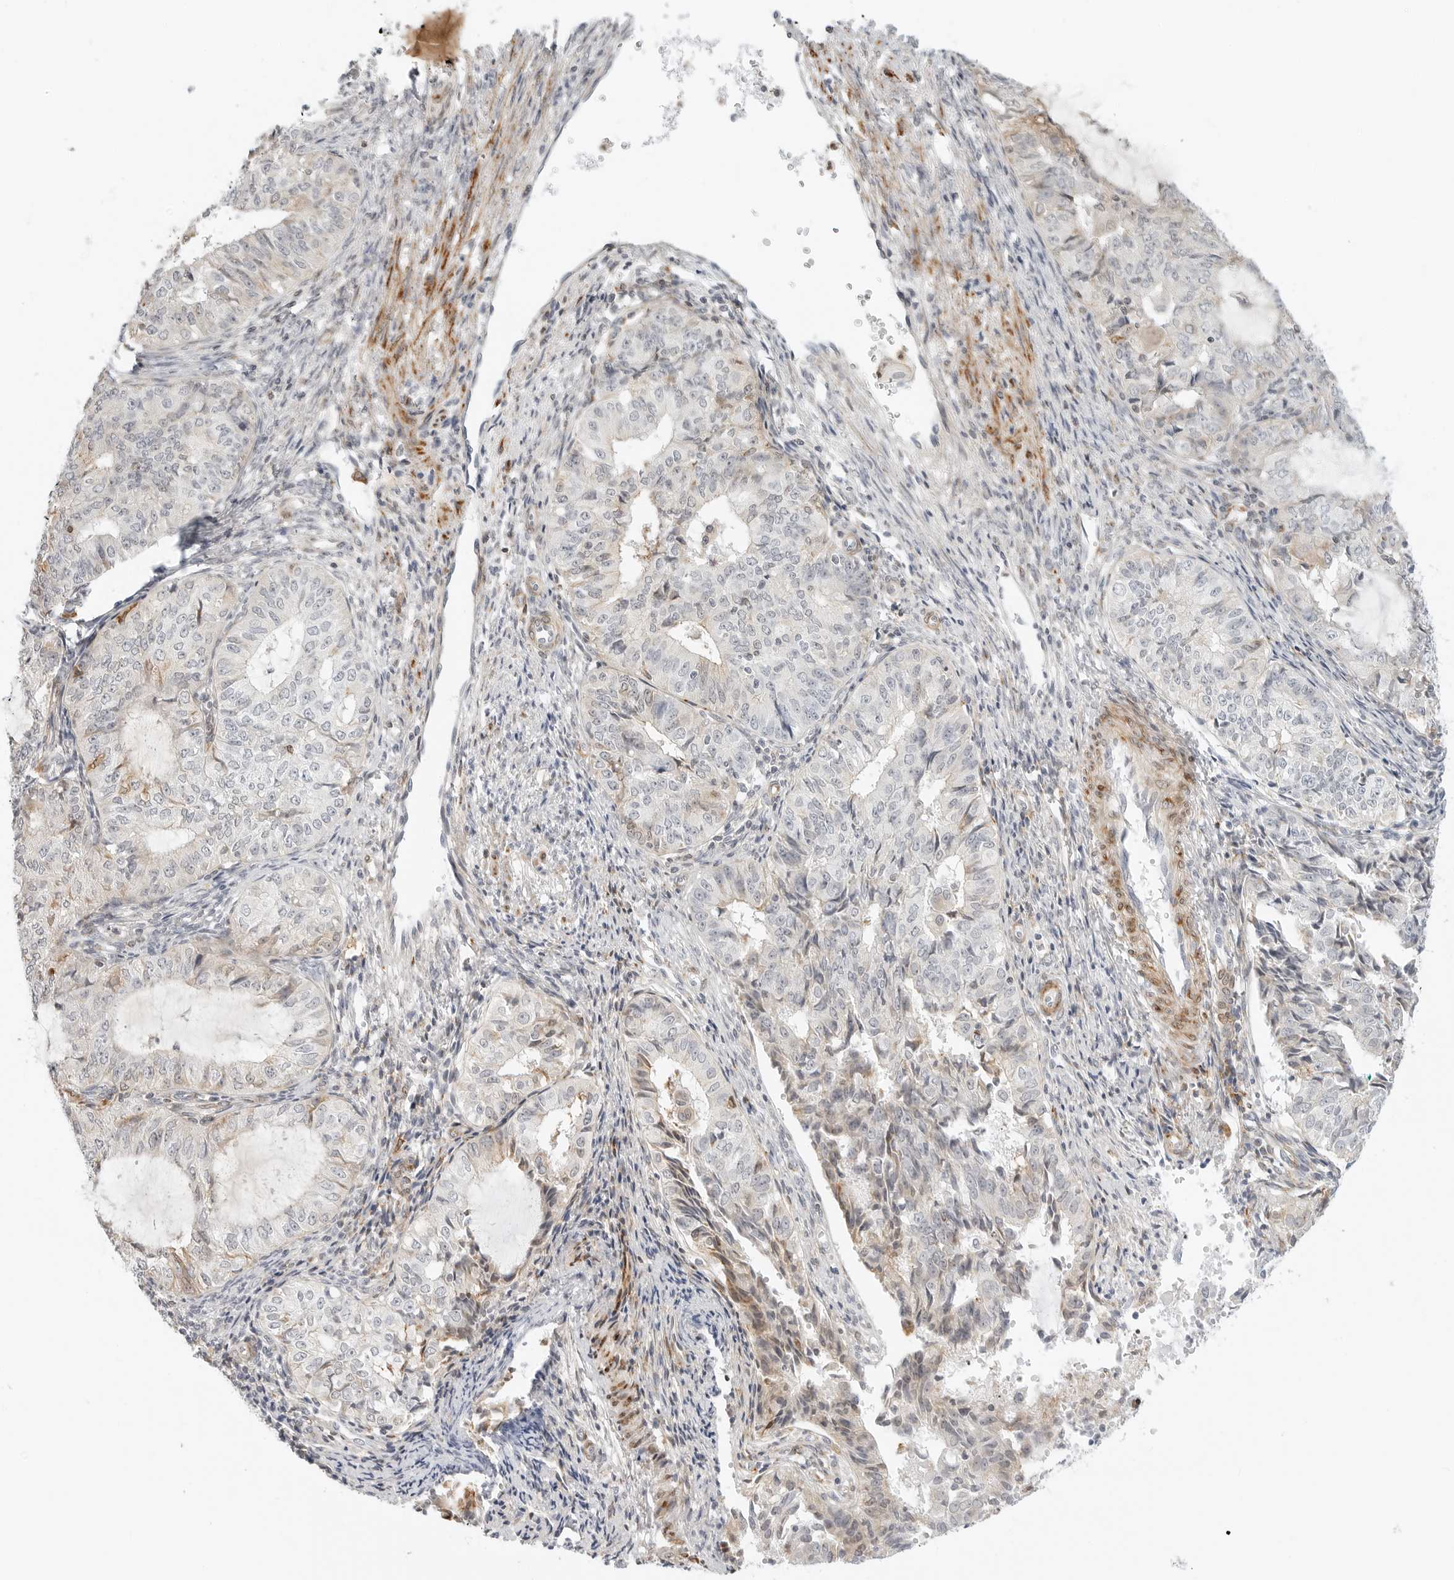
{"staining": {"intensity": "weak", "quantity": "<25%", "location": "cytoplasmic/membranous"}, "tissue": "endometrial cancer", "cell_type": "Tumor cells", "image_type": "cancer", "snomed": [{"axis": "morphology", "description": "Adenocarcinoma, NOS"}, {"axis": "topography", "description": "Endometrium"}], "caption": "Tumor cells show no significant staining in endometrial cancer.", "gene": "C1QTNF1", "patient": {"sex": "female", "age": 32}}